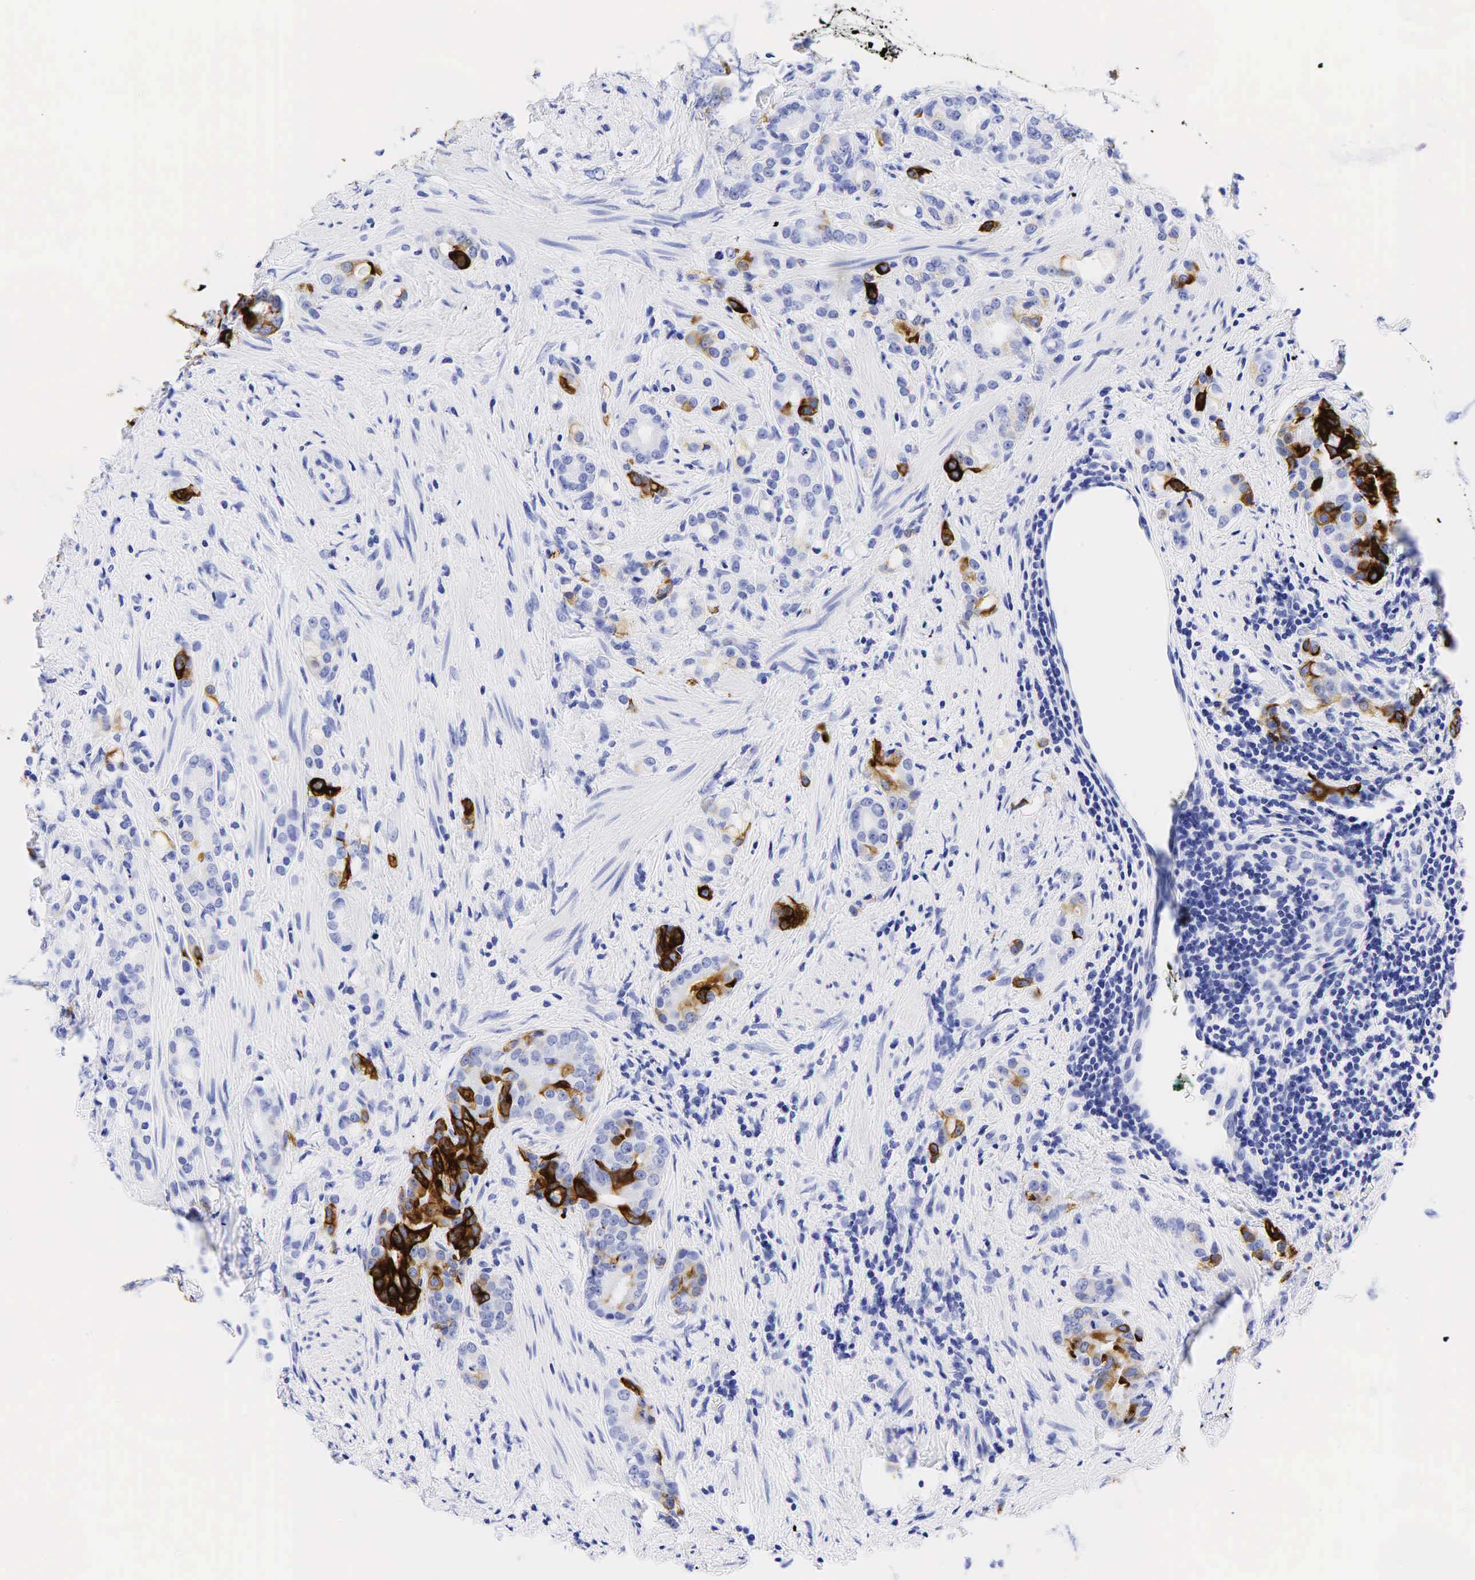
{"staining": {"intensity": "moderate", "quantity": "<25%", "location": "cytoplasmic/membranous"}, "tissue": "prostate cancer", "cell_type": "Tumor cells", "image_type": "cancer", "snomed": [{"axis": "morphology", "description": "Adenocarcinoma, Medium grade"}, {"axis": "topography", "description": "Prostate"}], "caption": "Immunohistochemical staining of human prostate cancer reveals low levels of moderate cytoplasmic/membranous protein expression in about <25% of tumor cells.", "gene": "KRT7", "patient": {"sex": "male", "age": 59}}